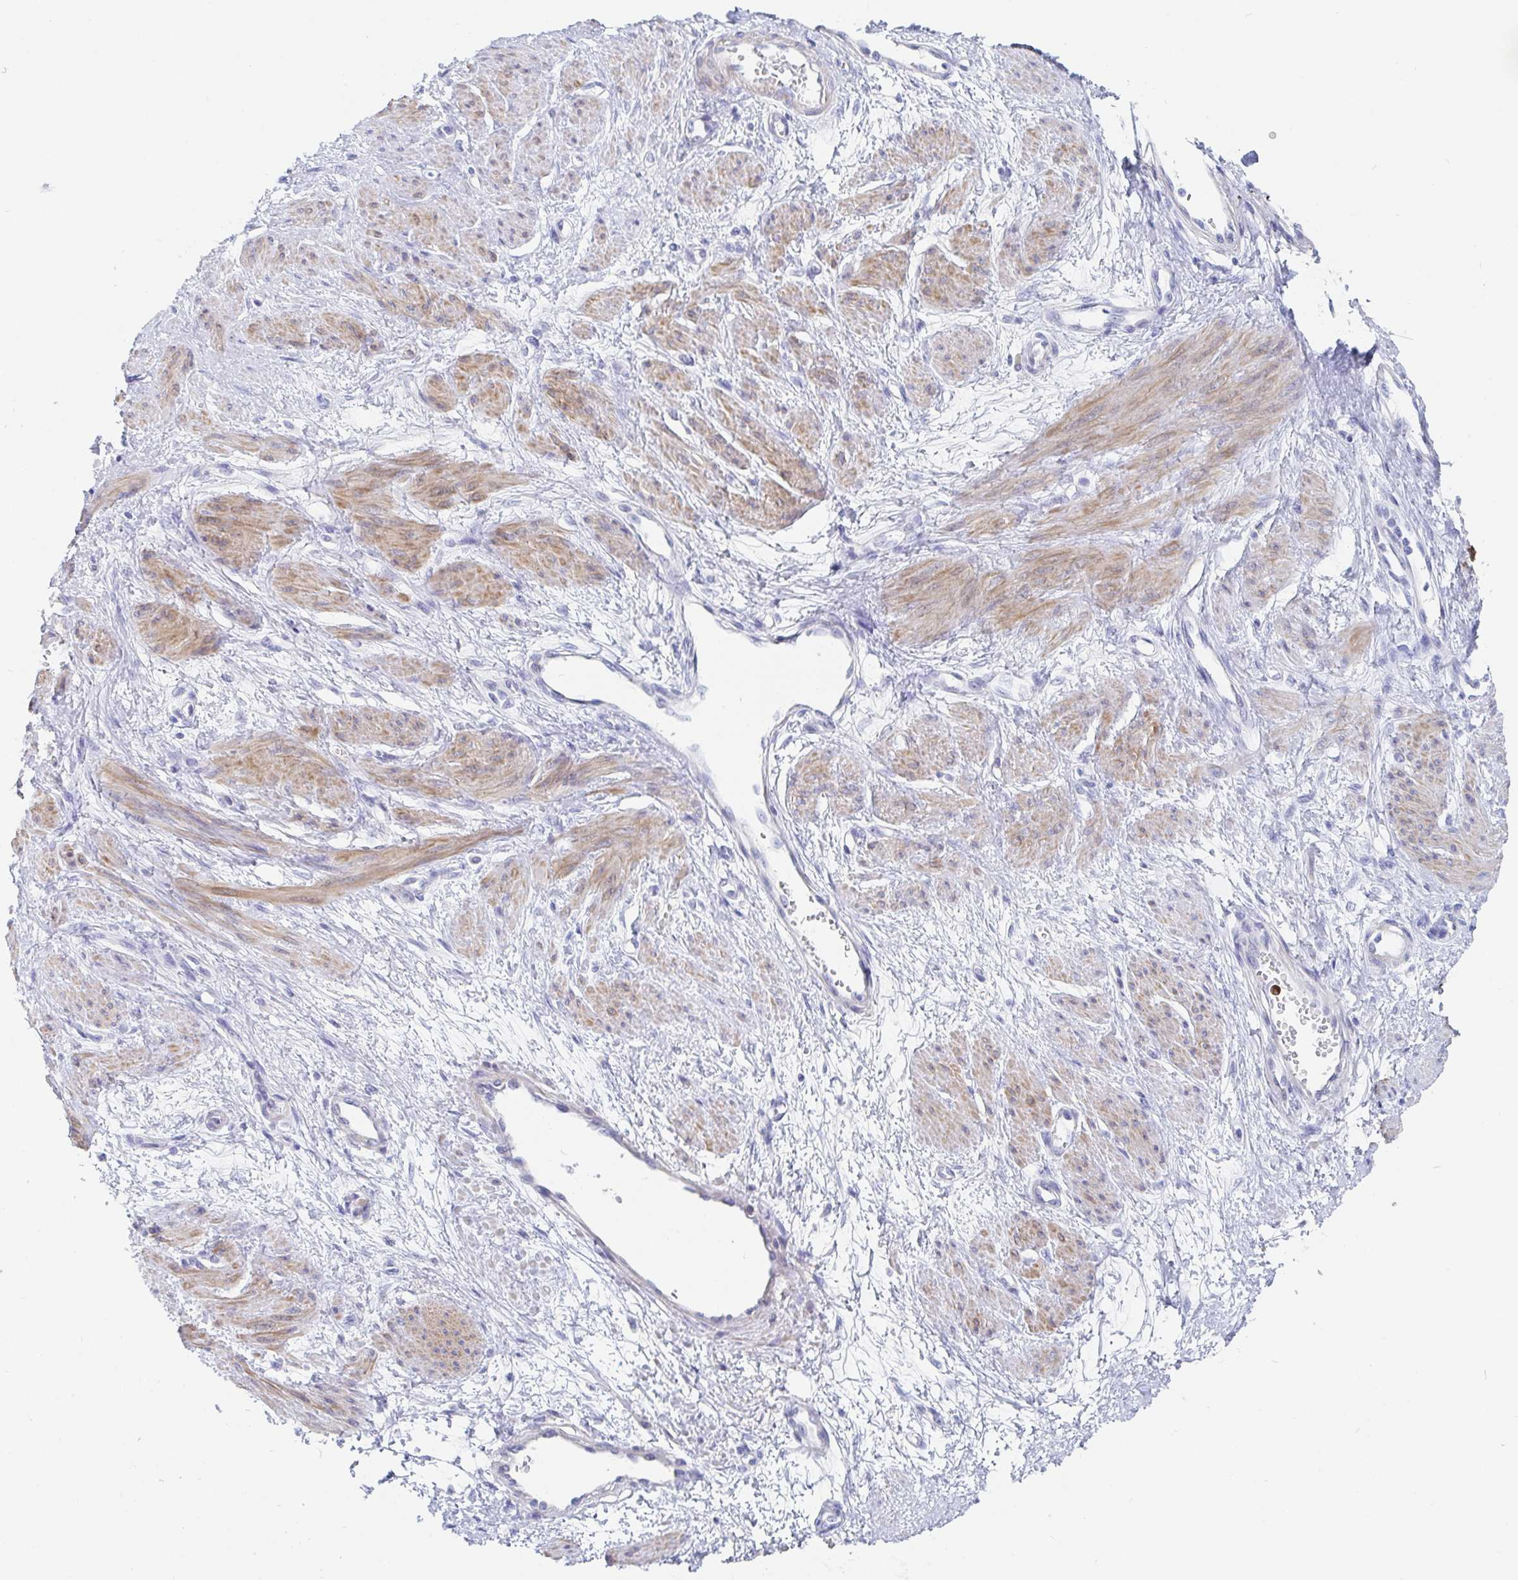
{"staining": {"intensity": "moderate", "quantity": "25%-75%", "location": "cytoplasmic/membranous"}, "tissue": "smooth muscle", "cell_type": "Smooth muscle cells", "image_type": "normal", "snomed": [{"axis": "morphology", "description": "Normal tissue, NOS"}, {"axis": "topography", "description": "Smooth muscle"}, {"axis": "topography", "description": "Uterus"}], "caption": "The photomicrograph displays a brown stain indicating the presence of a protein in the cytoplasmic/membranous of smooth muscle cells in smooth muscle. (DAB IHC, brown staining for protein, blue staining for nuclei).", "gene": "PACSIN1", "patient": {"sex": "female", "age": 39}}